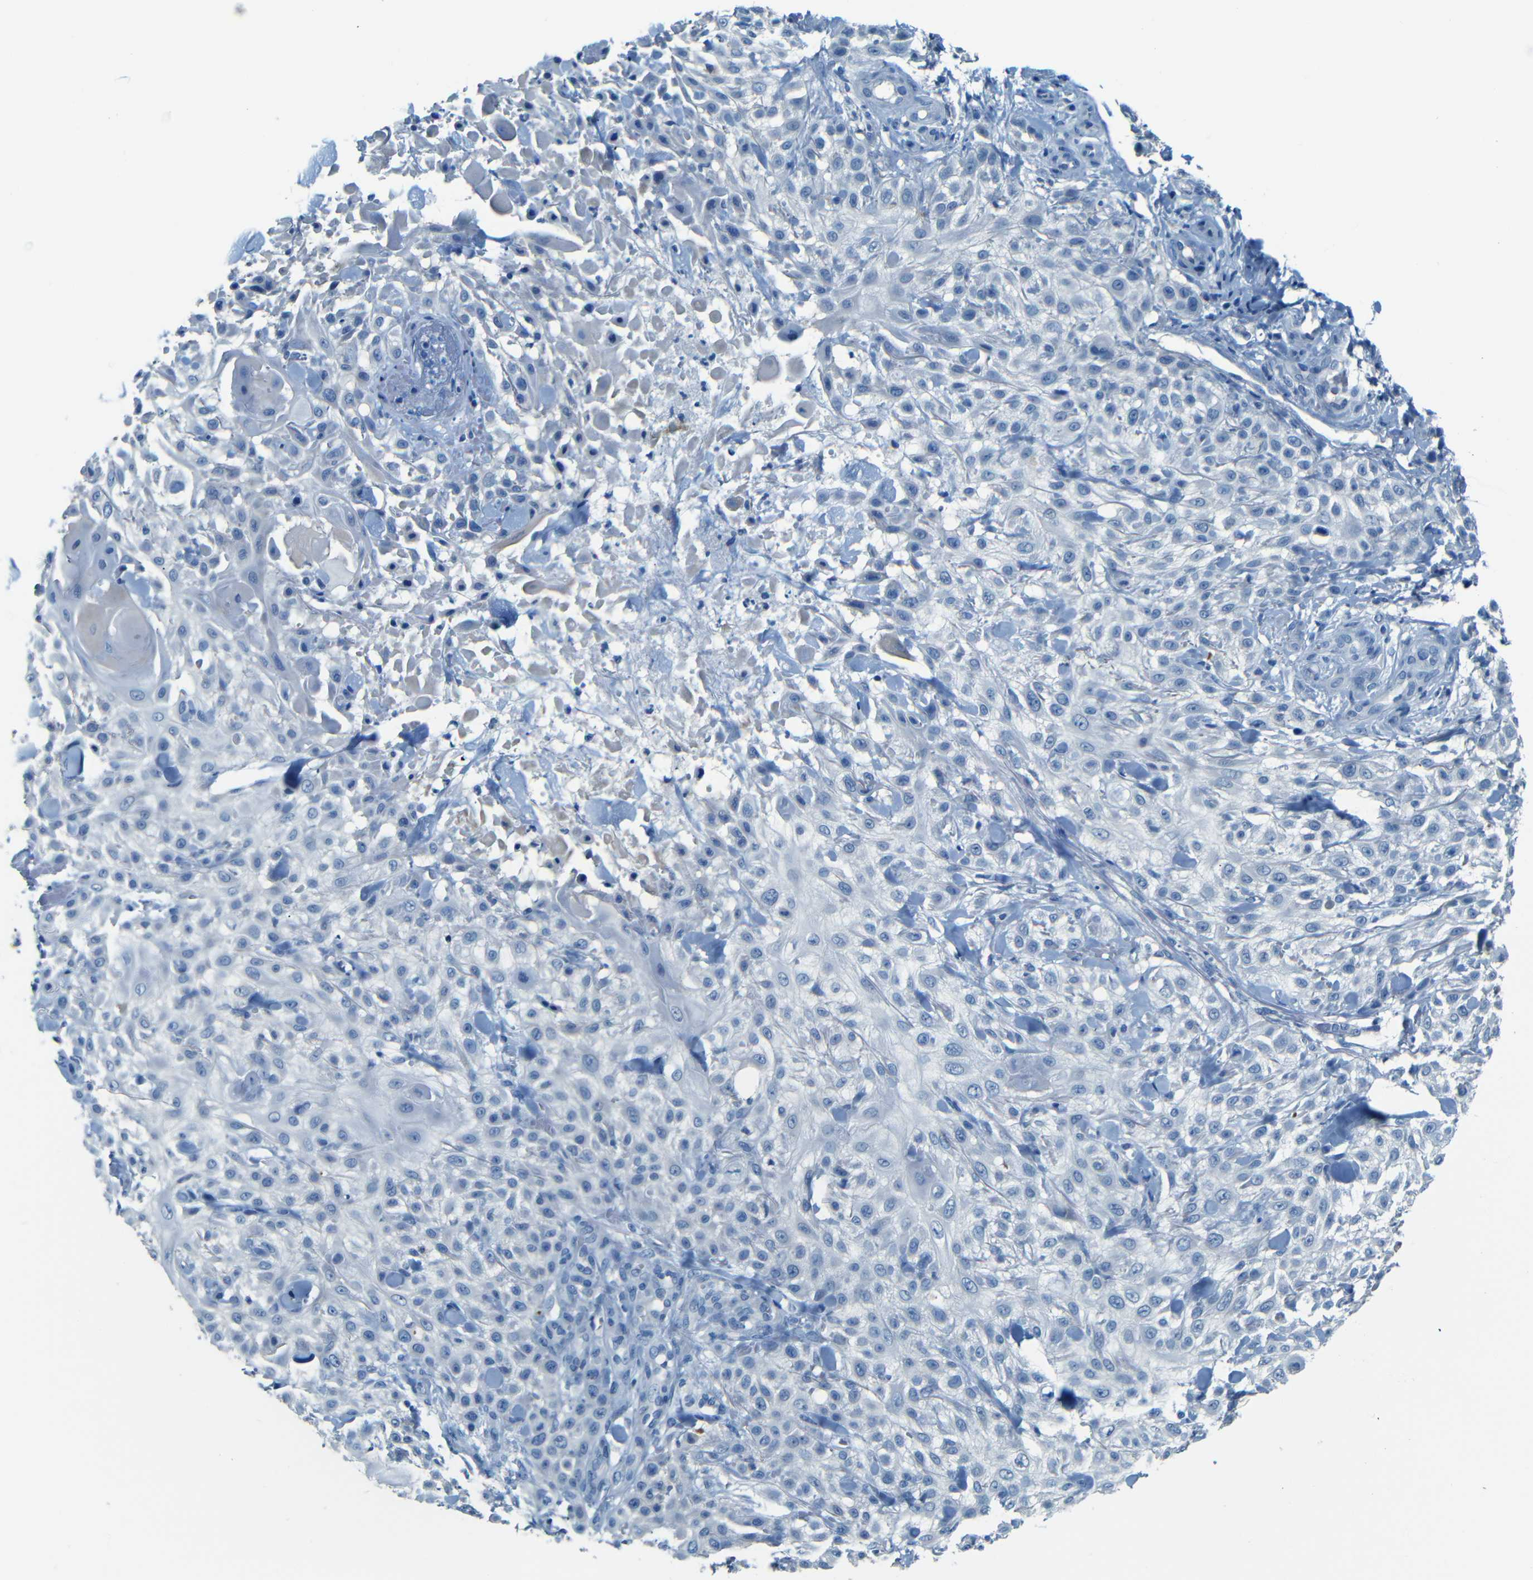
{"staining": {"intensity": "negative", "quantity": "none", "location": "none"}, "tissue": "skin cancer", "cell_type": "Tumor cells", "image_type": "cancer", "snomed": [{"axis": "morphology", "description": "Squamous cell carcinoma, NOS"}, {"axis": "topography", "description": "Skin"}], "caption": "Immunohistochemistry (IHC) photomicrograph of neoplastic tissue: squamous cell carcinoma (skin) stained with DAB demonstrates no significant protein staining in tumor cells.", "gene": "ZMAT1", "patient": {"sex": "female", "age": 42}}